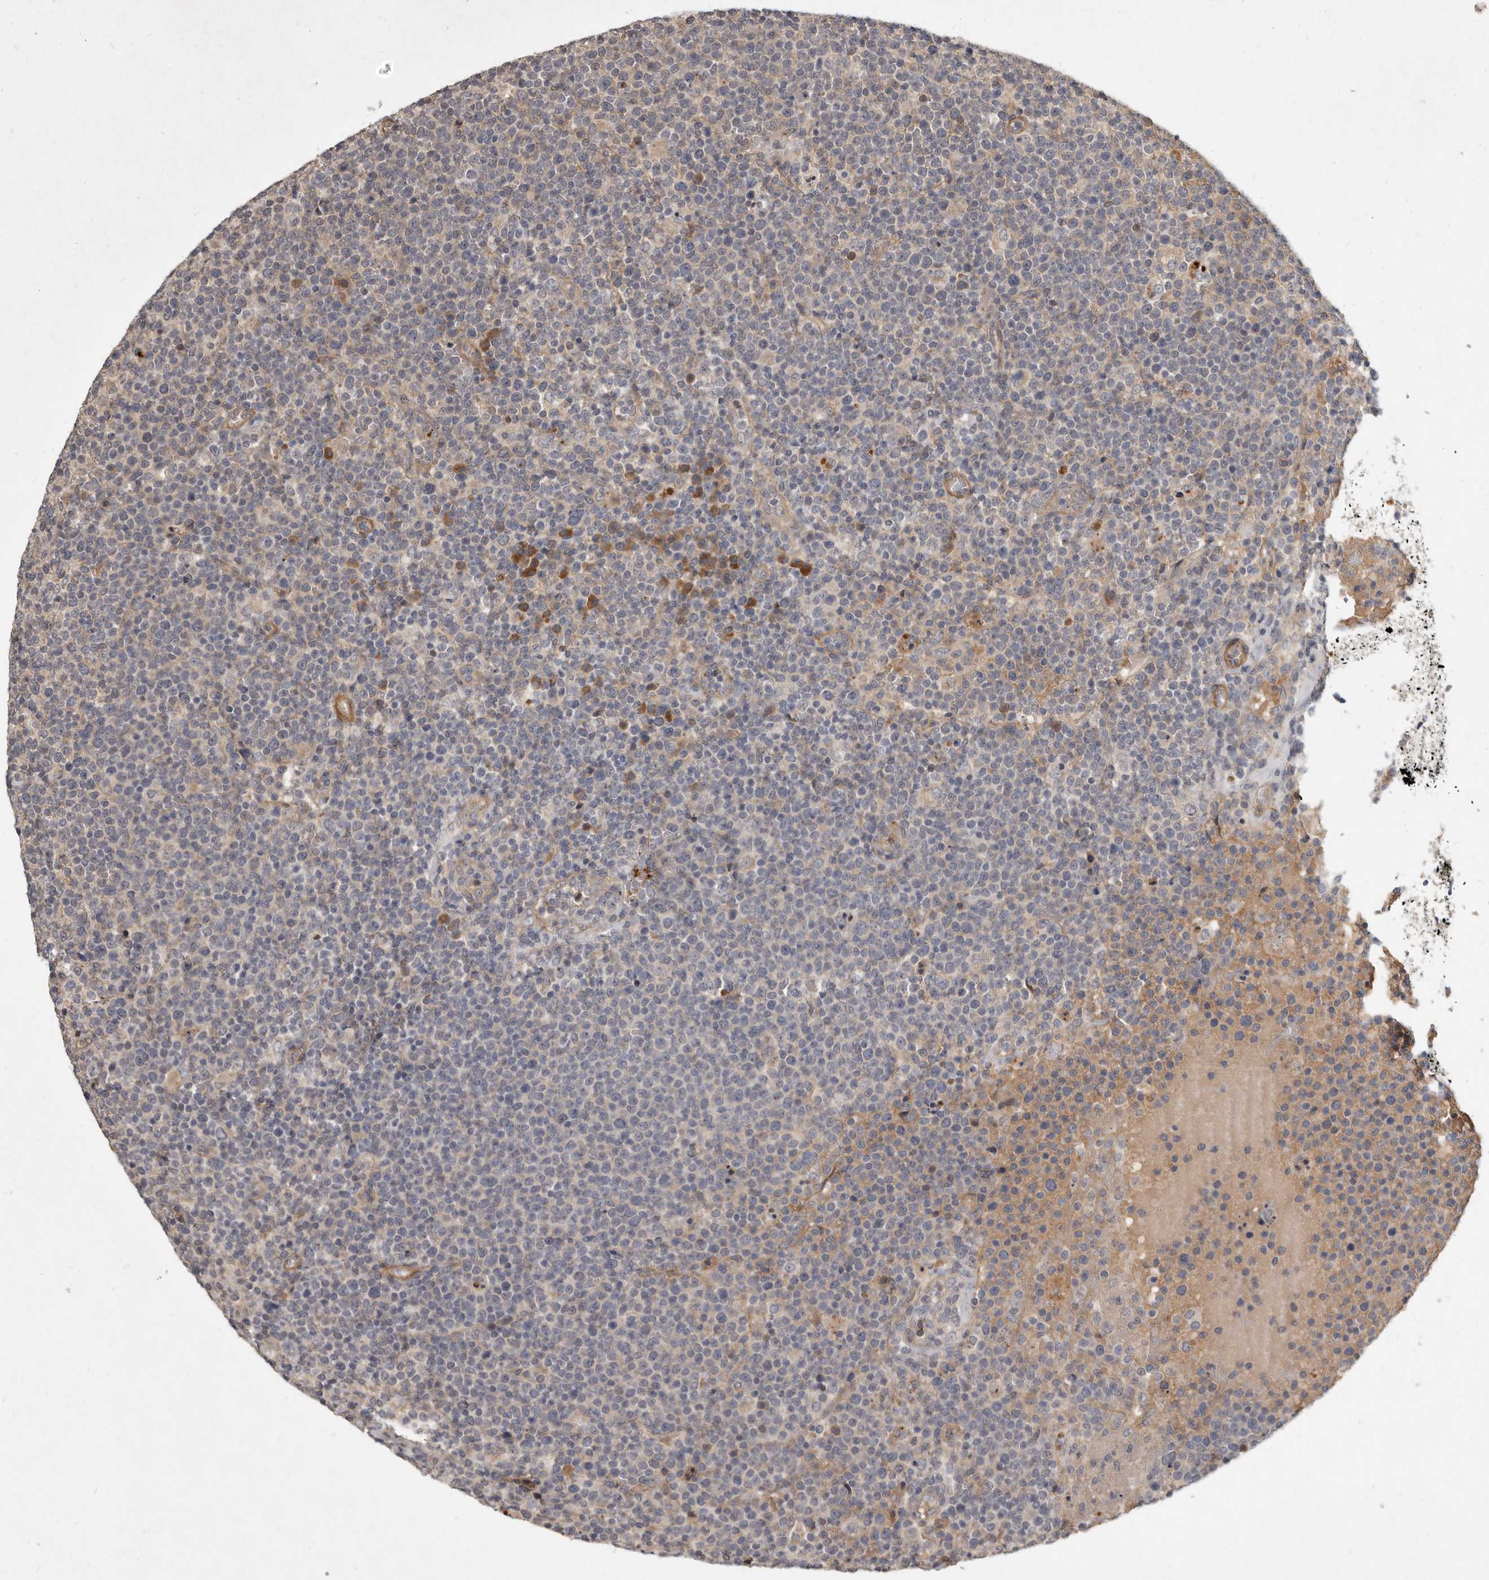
{"staining": {"intensity": "negative", "quantity": "none", "location": "none"}, "tissue": "lymphoma", "cell_type": "Tumor cells", "image_type": "cancer", "snomed": [{"axis": "morphology", "description": "Malignant lymphoma, non-Hodgkin's type, High grade"}, {"axis": "topography", "description": "Lymph node"}], "caption": "The immunohistochemistry image has no significant positivity in tumor cells of high-grade malignant lymphoma, non-Hodgkin's type tissue.", "gene": "DNAJC28", "patient": {"sex": "male", "age": 61}}